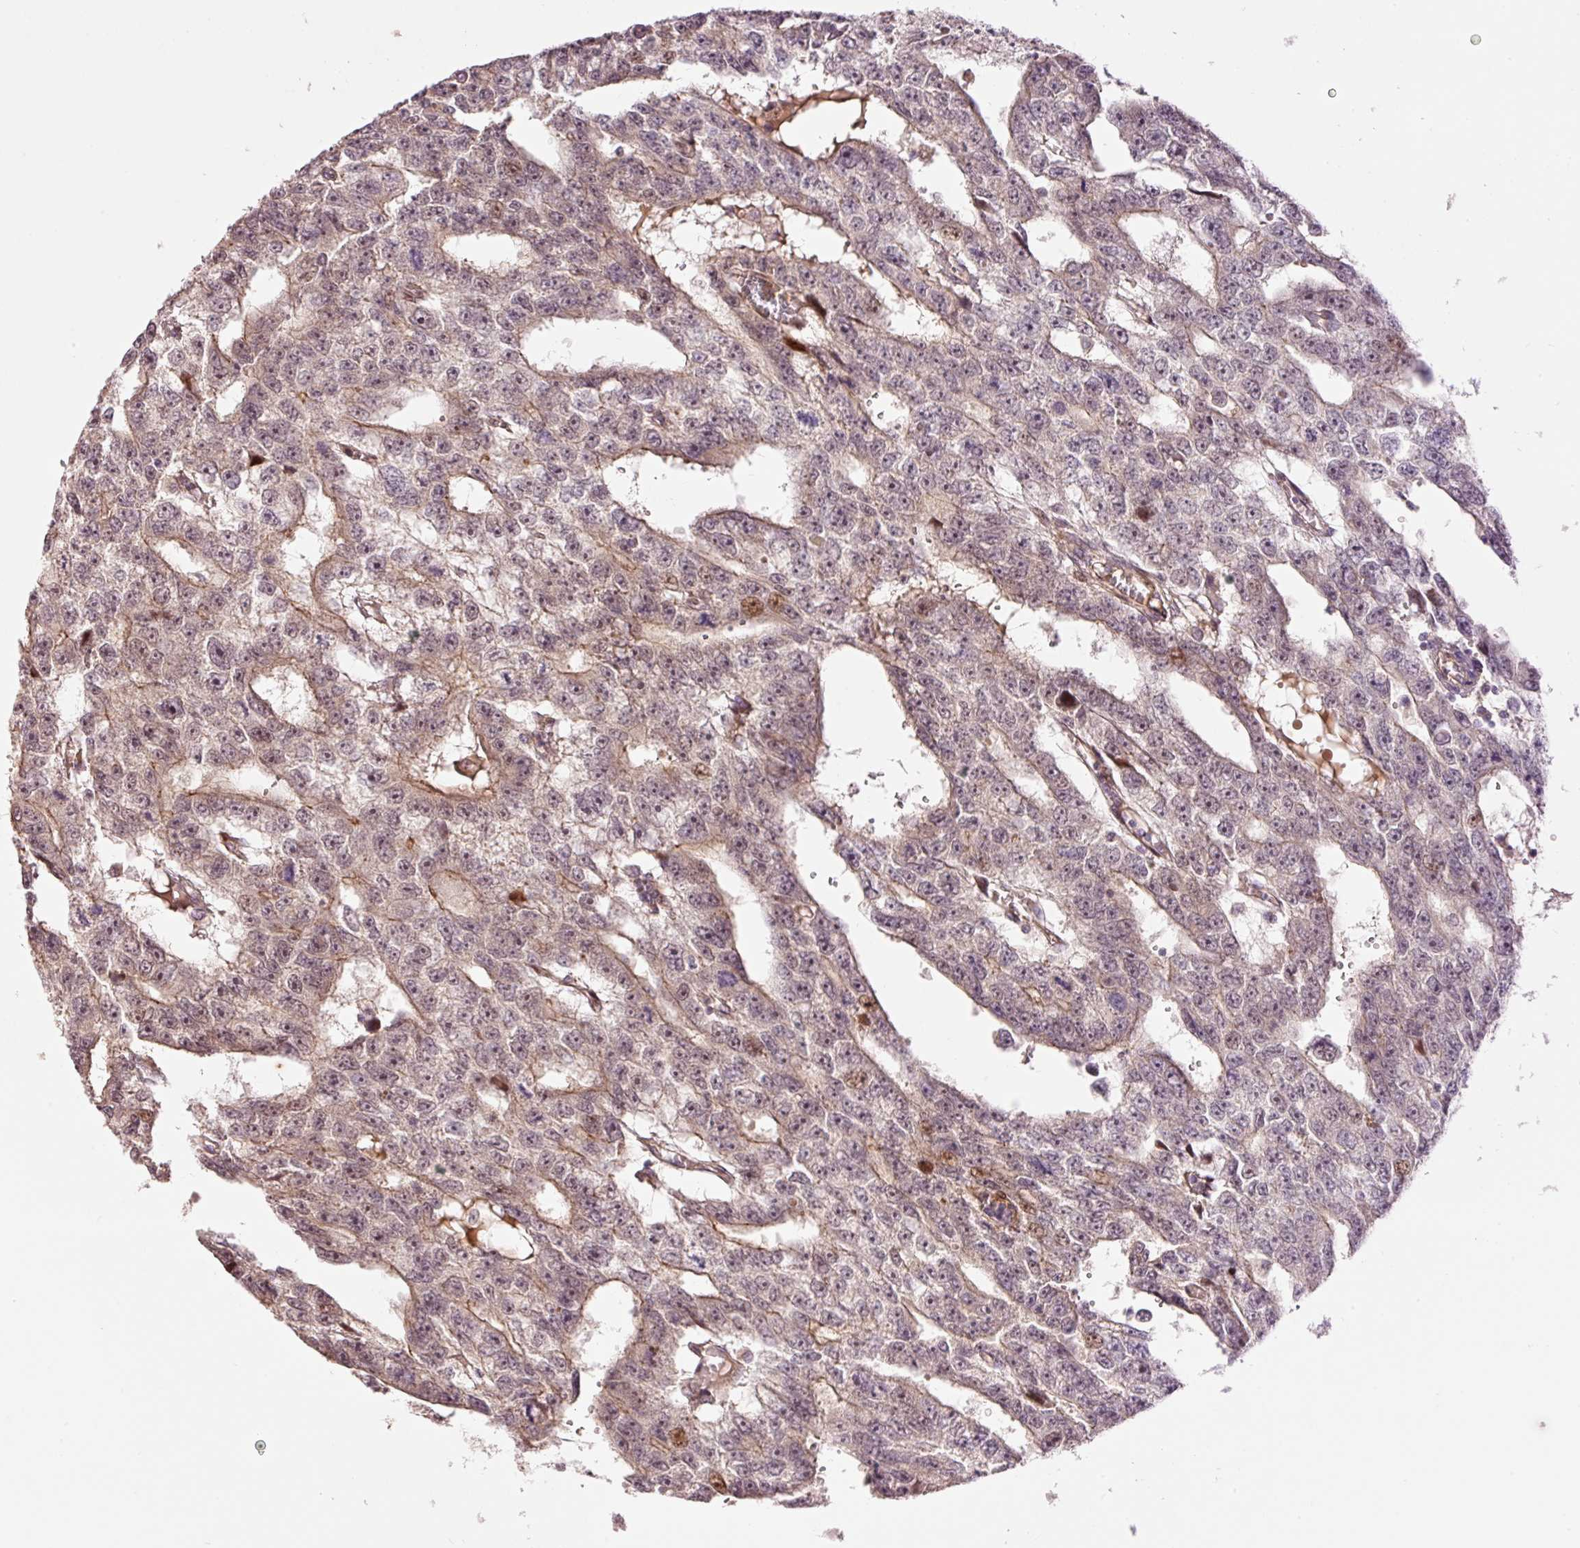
{"staining": {"intensity": "weak", "quantity": "25%-75%", "location": "nuclear"}, "tissue": "testis cancer", "cell_type": "Tumor cells", "image_type": "cancer", "snomed": [{"axis": "morphology", "description": "Carcinoma, Embryonal, NOS"}, {"axis": "topography", "description": "Testis"}], "caption": "Weak nuclear protein positivity is identified in approximately 25%-75% of tumor cells in testis cancer. (Stains: DAB (3,3'-diaminobenzidine) in brown, nuclei in blue, Microscopy: brightfield microscopy at high magnification).", "gene": "SLC29A3", "patient": {"sex": "male", "age": 20}}